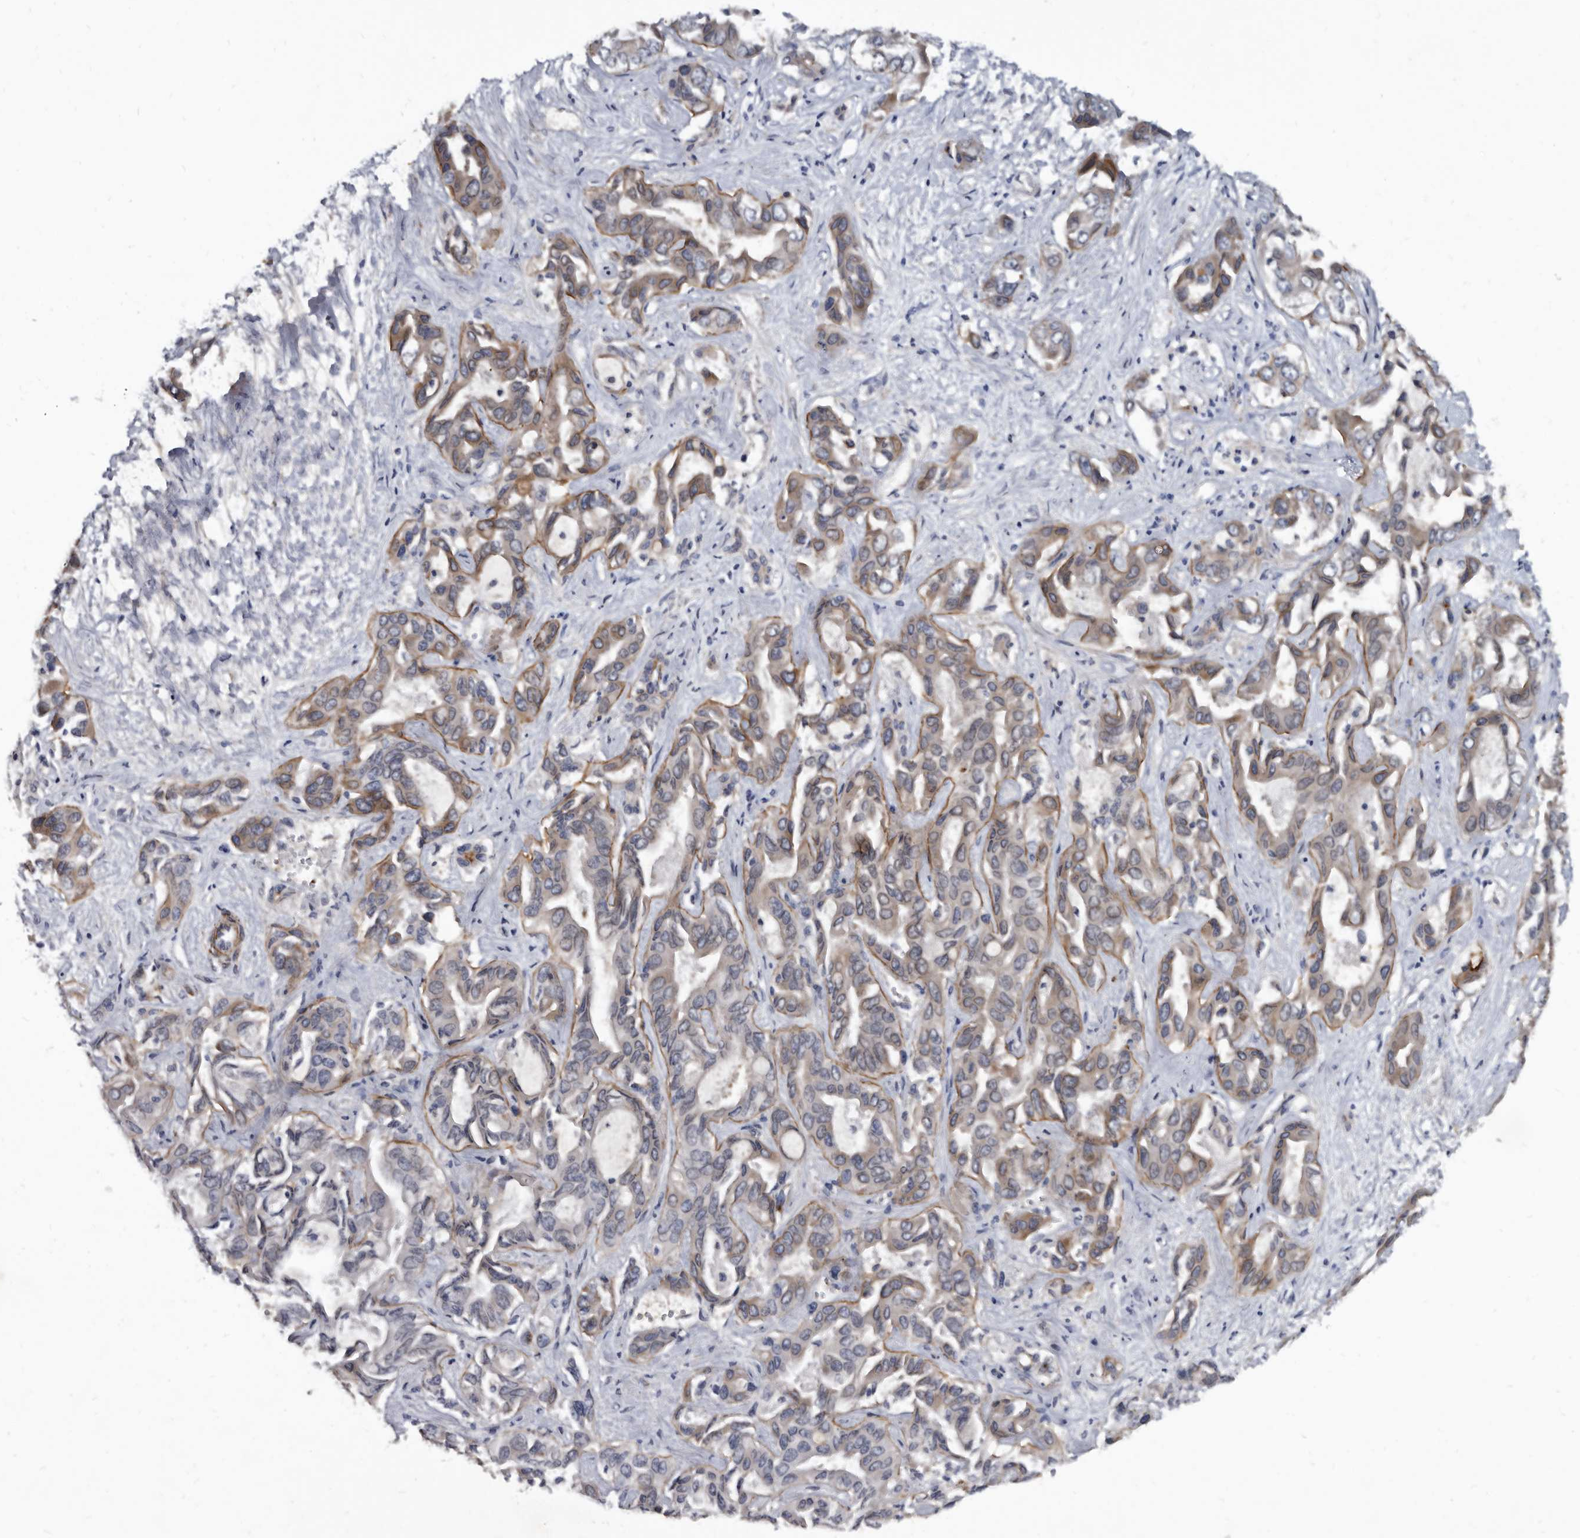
{"staining": {"intensity": "weak", "quantity": "<25%", "location": "cytoplasmic/membranous"}, "tissue": "liver cancer", "cell_type": "Tumor cells", "image_type": "cancer", "snomed": [{"axis": "morphology", "description": "Cholangiocarcinoma"}, {"axis": "topography", "description": "Liver"}], "caption": "Immunohistochemical staining of cholangiocarcinoma (liver) demonstrates no significant positivity in tumor cells.", "gene": "PROM1", "patient": {"sex": "female", "age": 52}}